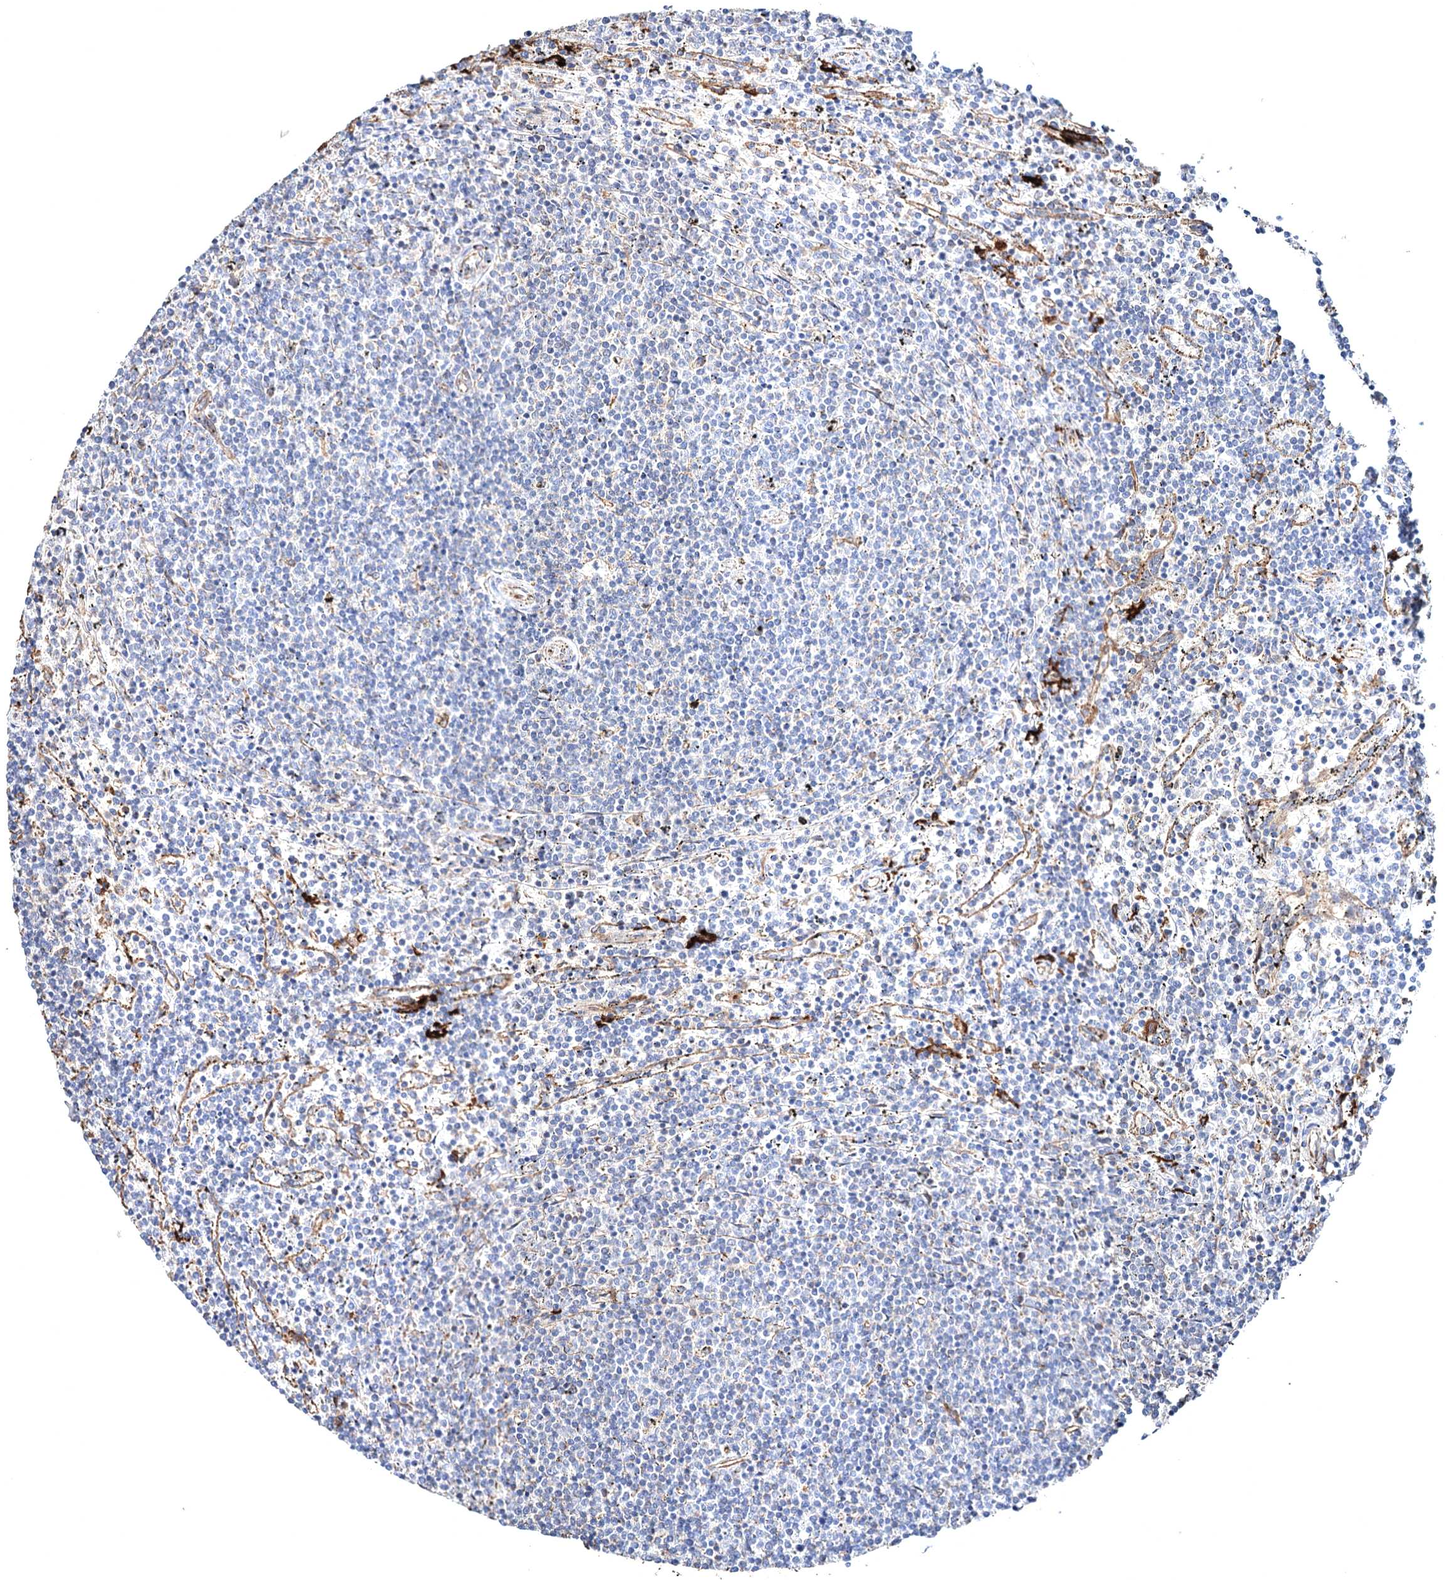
{"staining": {"intensity": "negative", "quantity": "none", "location": "none"}, "tissue": "lymphoma", "cell_type": "Tumor cells", "image_type": "cancer", "snomed": [{"axis": "morphology", "description": "Malignant lymphoma, non-Hodgkin's type, Low grade"}, {"axis": "topography", "description": "Spleen"}], "caption": "This is an IHC photomicrograph of human lymphoma. There is no staining in tumor cells.", "gene": "CLEC4M", "patient": {"sex": "female", "age": 50}}